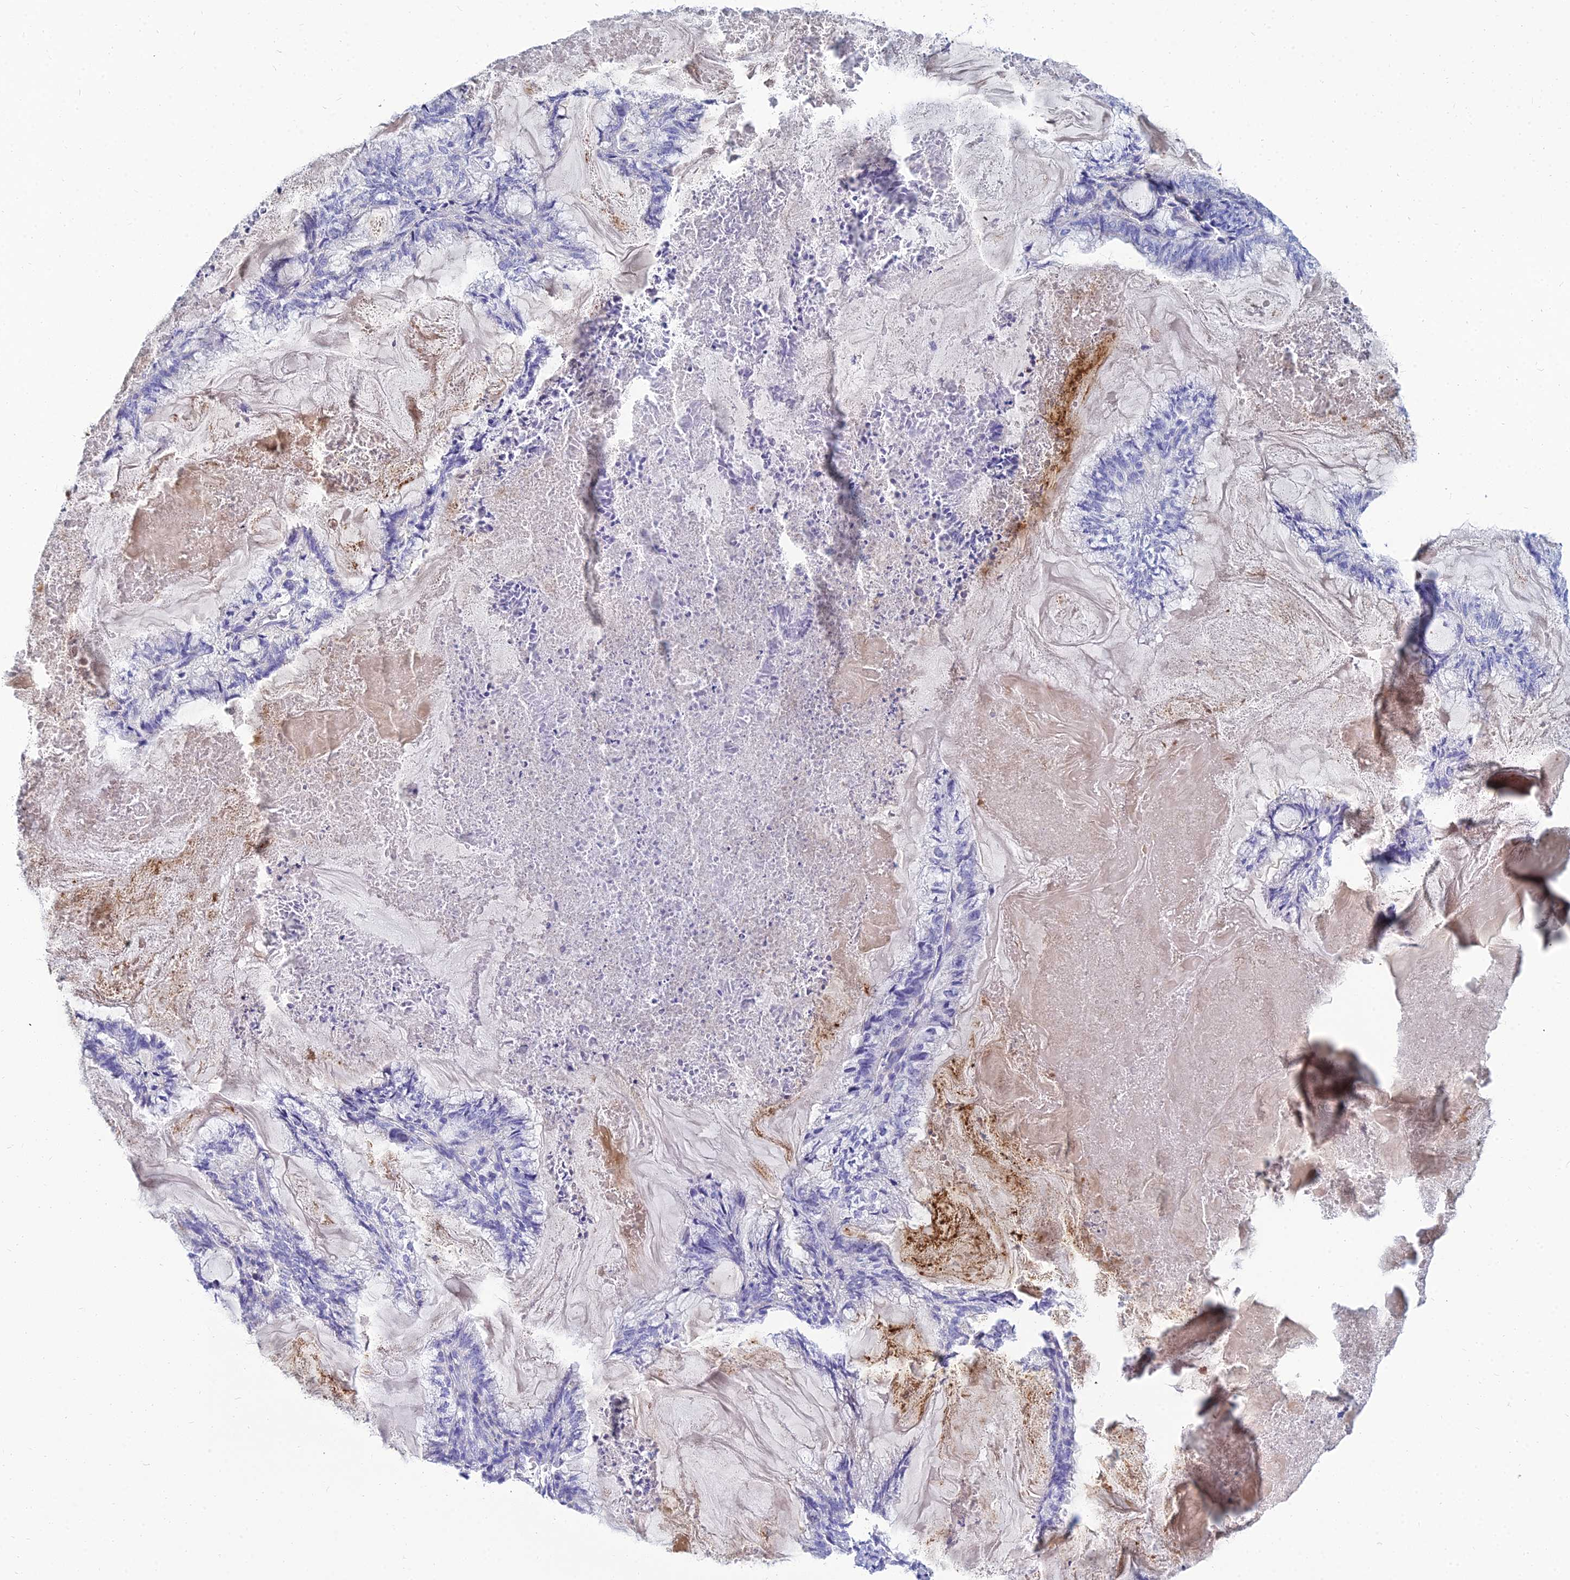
{"staining": {"intensity": "negative", "quantity": "none", "location": "none"}, "tissue": "endometrial cancer", "cell_type": "Tumor cells", "image_type": "cancer", "snomed": [{"axis": "morphology", "description": "Adenocarcinoma, NOS"}, {"axis": "topography", "description": "Endometrium"}], "caption": "Immunohistochemistry (IHC) photomicrograph of human adenocarcinoma (endometrial) stained for a protein (brown), which demonstrates no staining in tumor cells.", "gene": "ZNF552", "patient": {"sex": "female", "age": 86}}